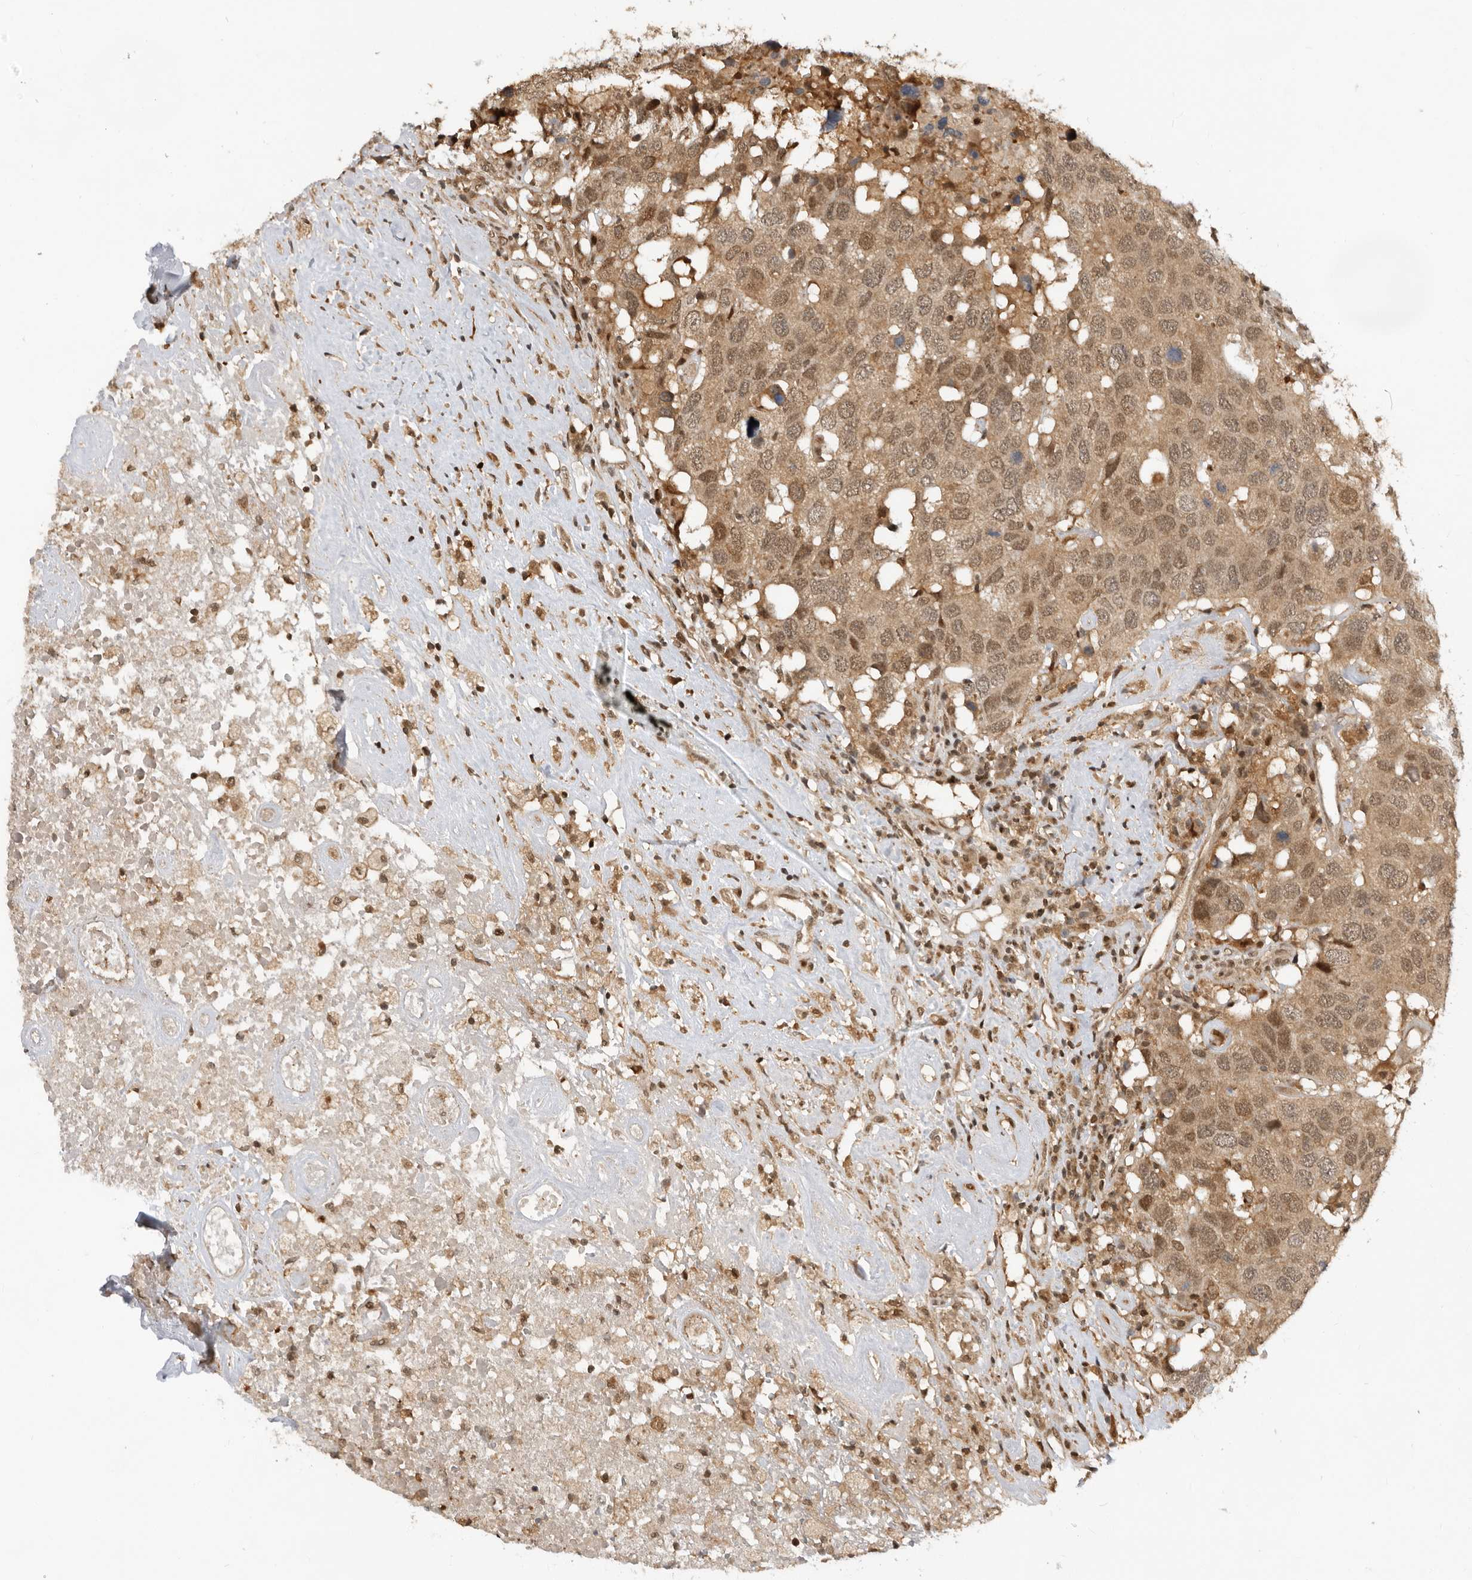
{"staining": {"intensity": "moderate", "quantity": ">75%", "location": "cytoplasmic/membranous,nuclear"}, "tissue": "head and neck cancer", "cell_type": "Tumor cells", "image_type": "cancer", "snomed": [{"axis": "morphology", "description": "Squamous cell carcinoma, NOS"}, {"axis": "topography", "description": "Head-Neck"}], "caption": "Protein staining of squamous cell carcinoma (head and neck) tissue shows moderate cytoplasmic/membranous and nuclear staining in approximately >75% of tumor cells. Using DAB (3,3'-diaminobenzidine) (brown) and hematoxylin (blue) stains, captured at high magnification using brightfield microscopy.", "gene": "ADPRS", "patient": {"sex": "male", "age": 66}}